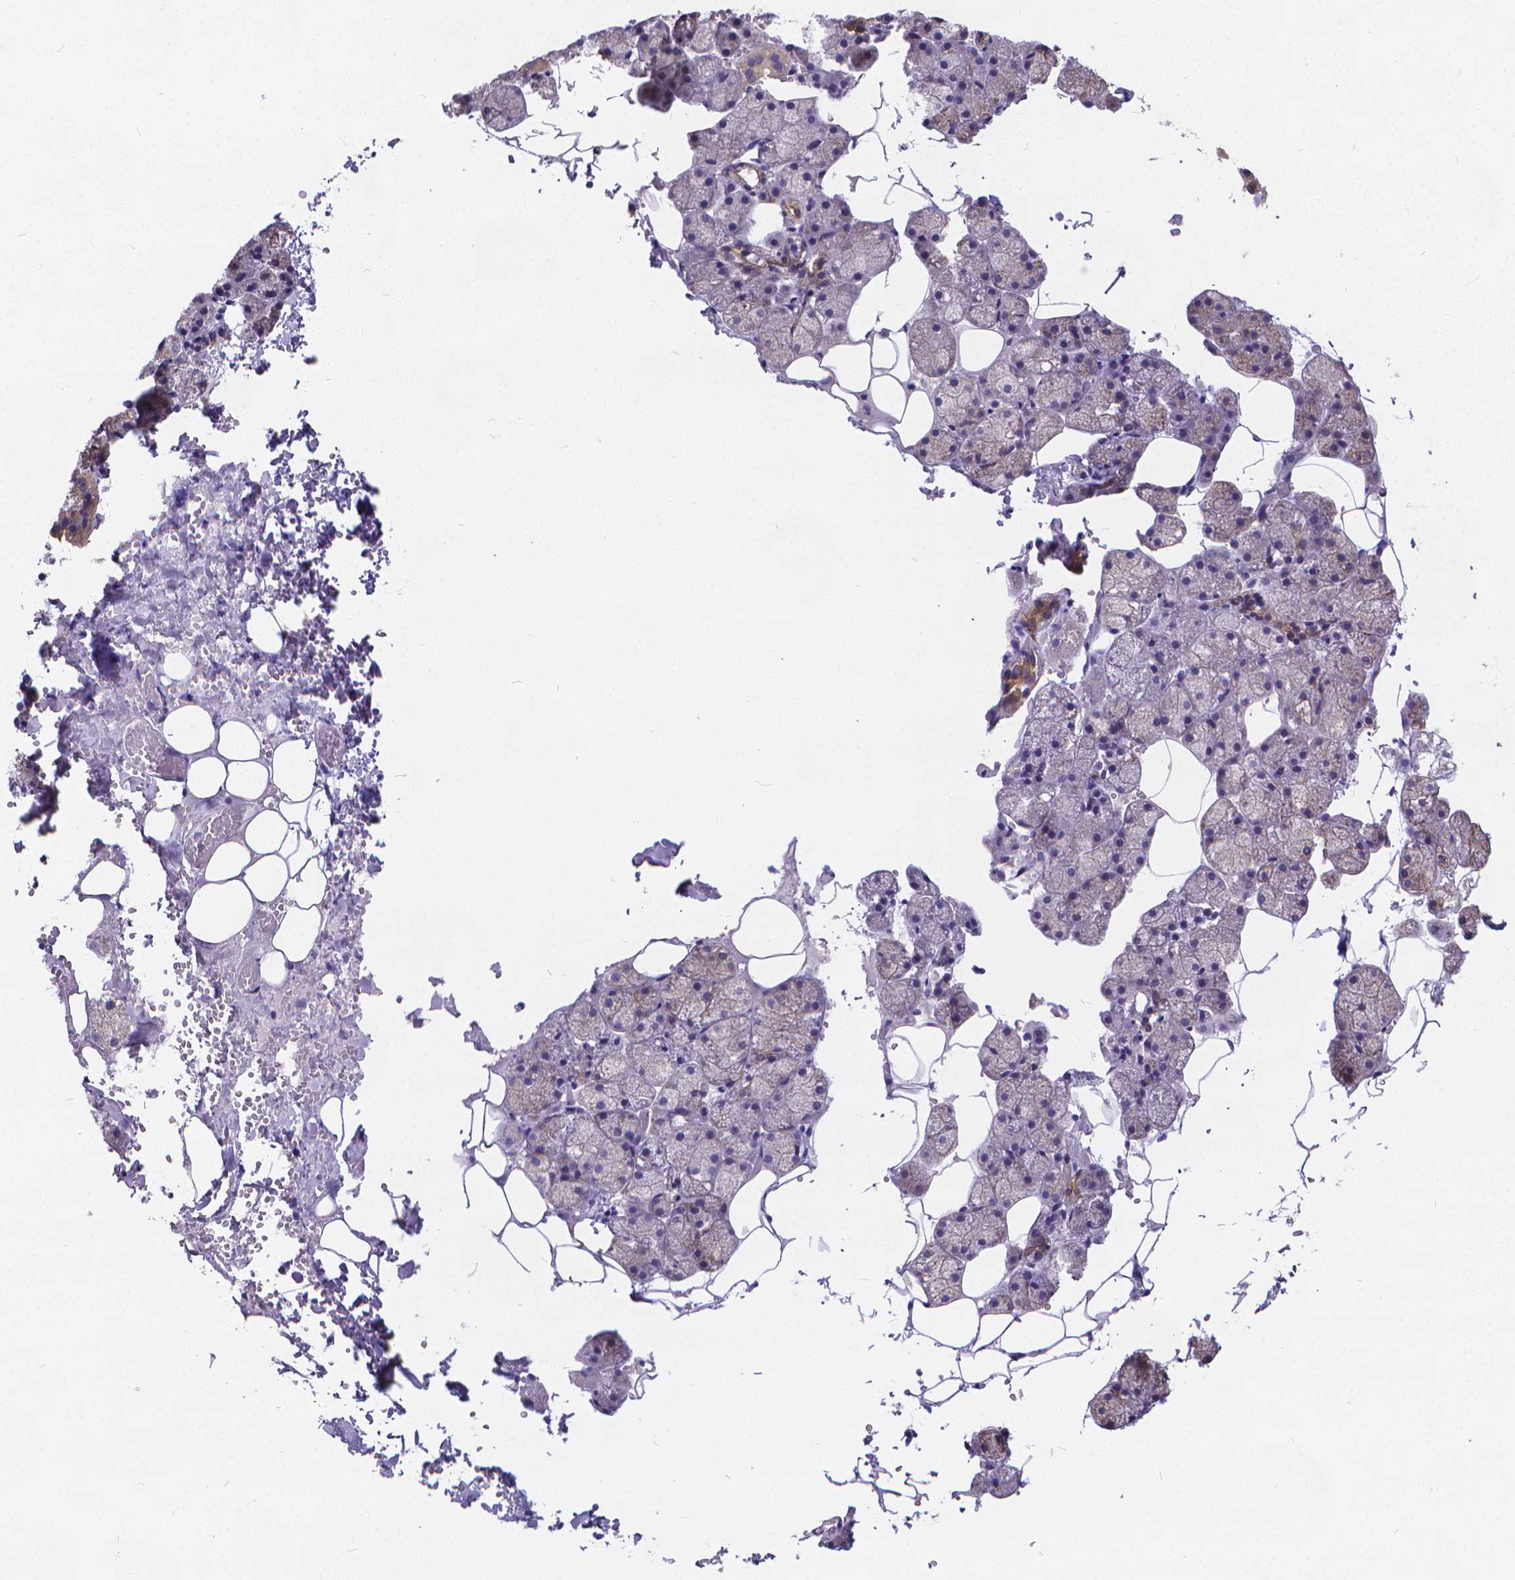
{"staining": {"intensity": "moderate", "quantity": "<25%", "location": "cytoplasmic/membranous"}, "tissue": "salivary gland", "cell_type": "Glandular cells", "image_type": "normal", "snomed": [{"axis": "morphology", "description": "Normal tissue, NOS"}, {"axis": "topography", "description": "Salivary gland"}], "caption": "Immunohistochemistry micrograph of normal salivary gland stained for a protein (brown), which displays low levels of moderate cytoplasmic/membranous staining in about <25% of glandular cells.", "gene": "GLRB", "patient": {"sex": "male", "age": 38}}